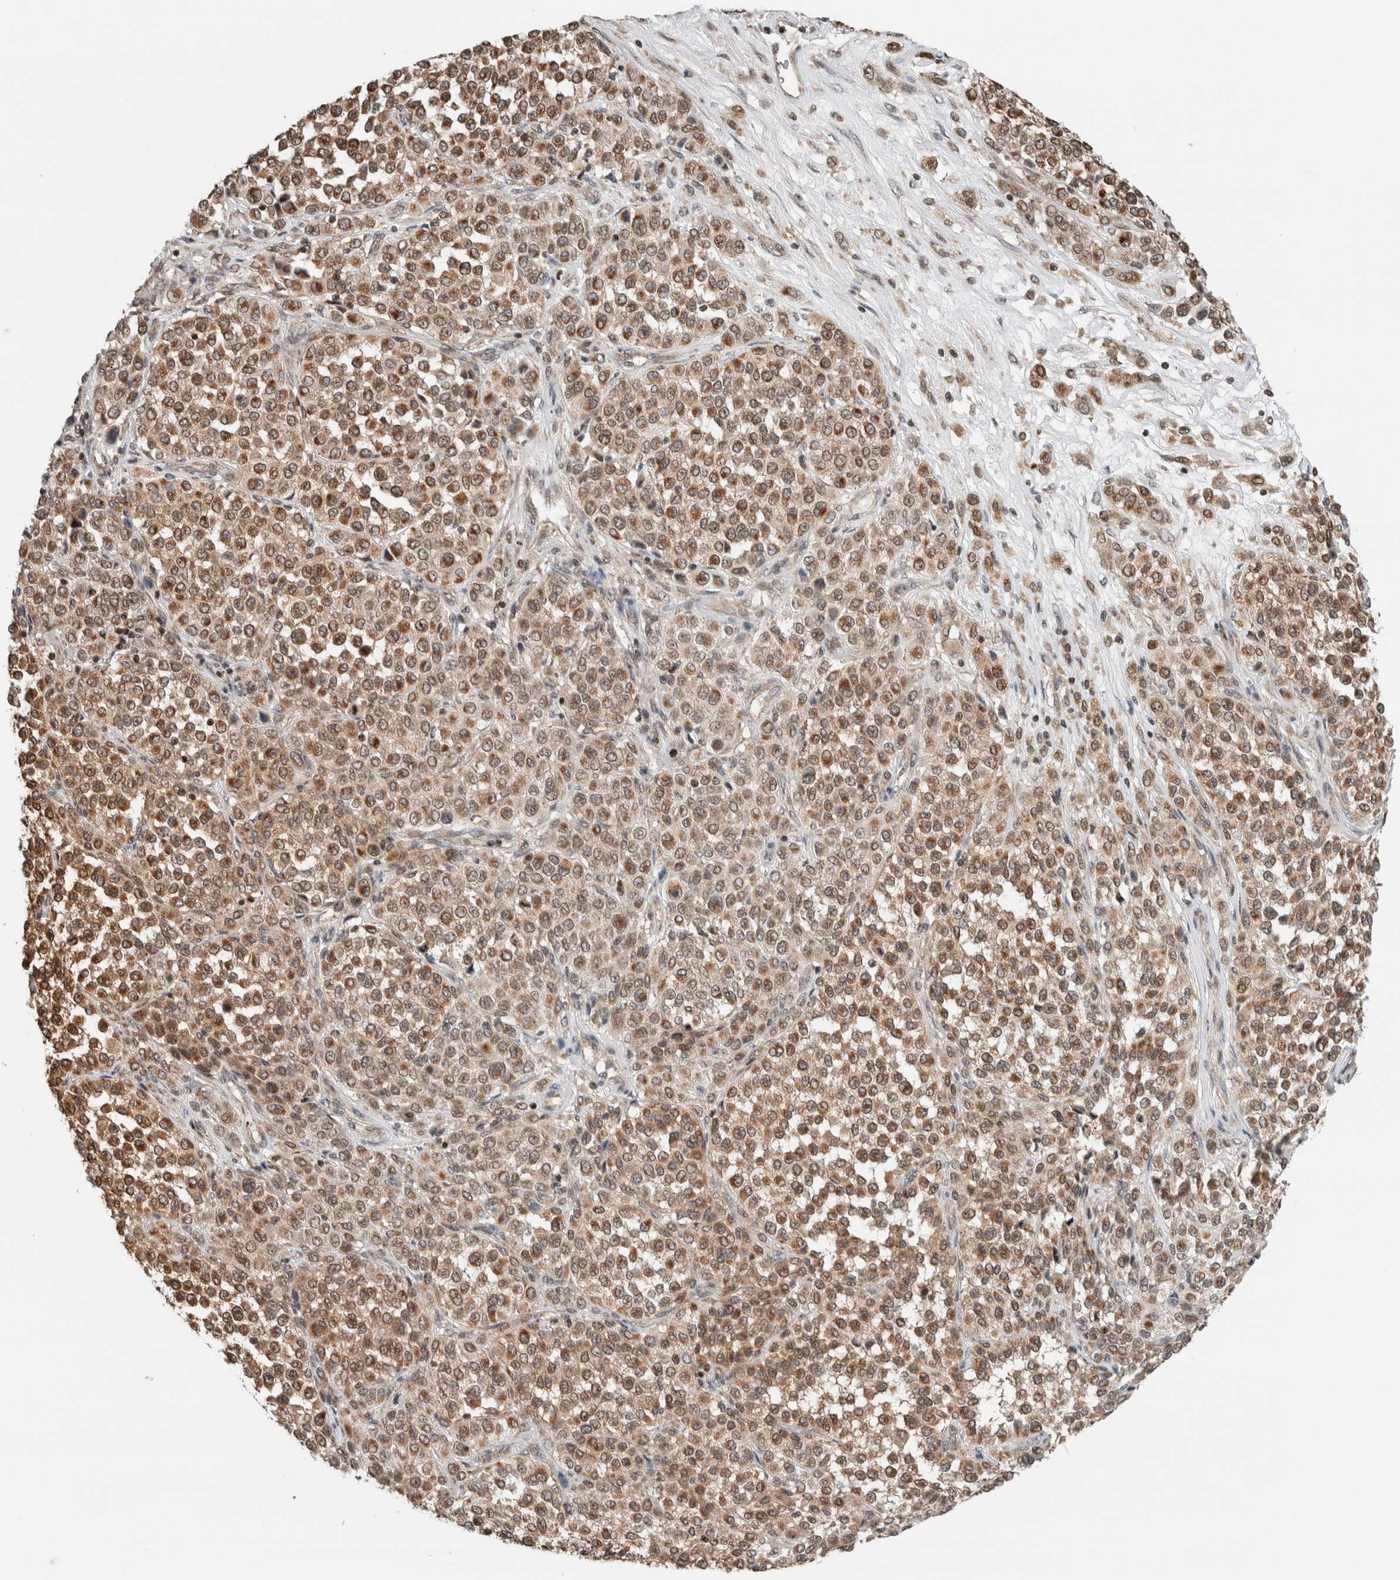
{"staining": {"intensity": "moderate", "quantity": ">75%", "location": "cytoplasmic/membranous"}, "tissue": "melanoma", "cell_type": "Tumor cells", "image_type": "cancer", "snomed": [{"axis": "morphology", "description": "Malignant melanoma, Metastatic site"}, {"axis": "topography", "description": "Pancreas"}], "caption": "Immunohistochemical staining of malignant melanoma (metastatic site) displays medium levels of moderate cytoplasmic/membranous staining in approximately >75% of tumor cells. (DAB IHC, brown staining for protein, blue staining for nuclei).", "gene": "NPLOC4", "patient": {"sex": "female", "age": 30}}